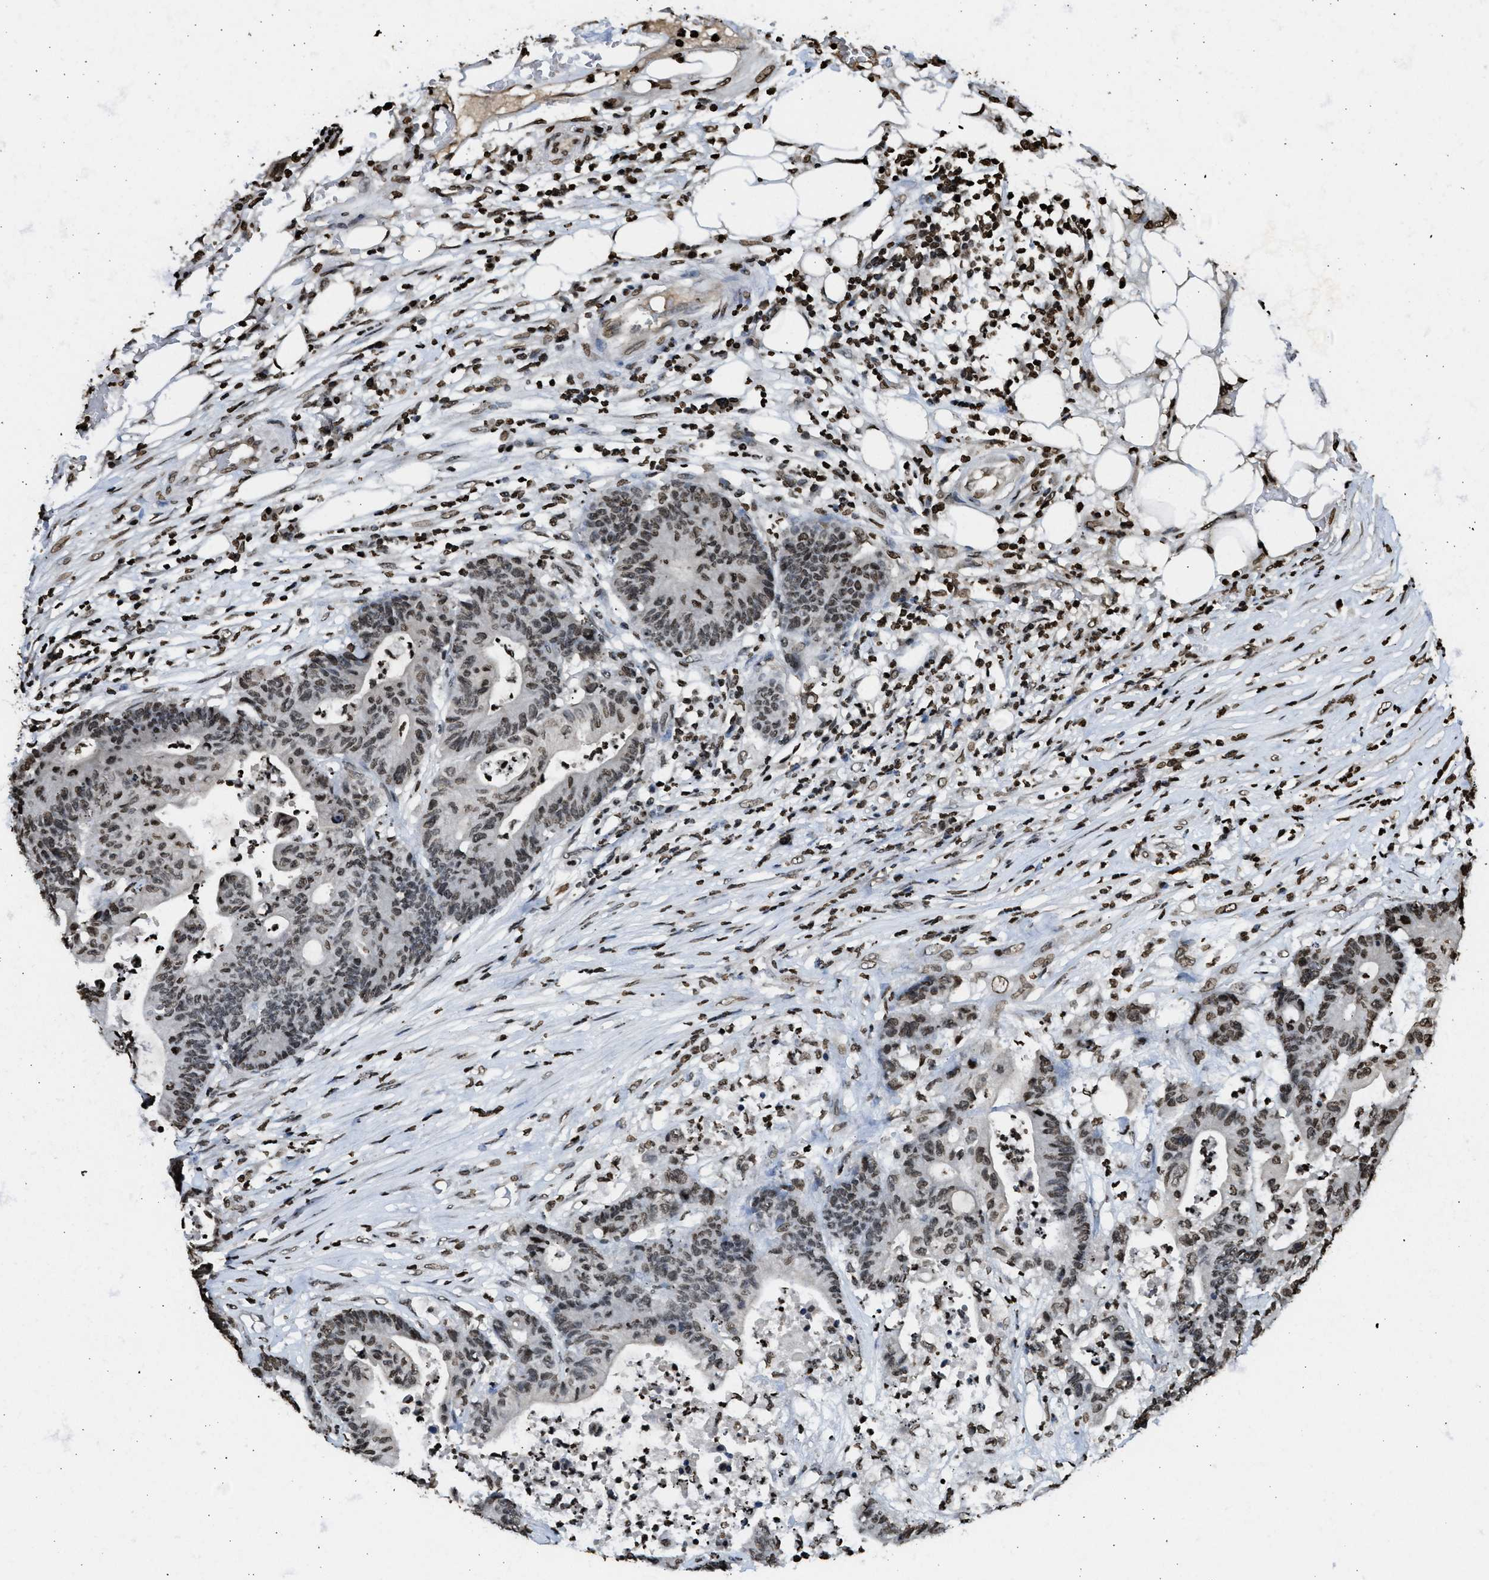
{"staining": {"intensity": "moderate", "quantity": ">75%", "location": "nuclear"}, "tissue": "colorectal cancer", "cell_type": "Tumor cells", "image_type": "cancer", "snomed": [{"axis": "morphology", "description": "Adenocarcinoma, NOS"}, {"axis": "topography", "description": "Colon"}], "caption": "DAB immunohistochemical staining of colorectal adenocarcinoma shows moderate nuclear protein staining in about >75% of tumor cells.", "gene": "RRAGC", "patient": {"sex": "female", "age": 84}}